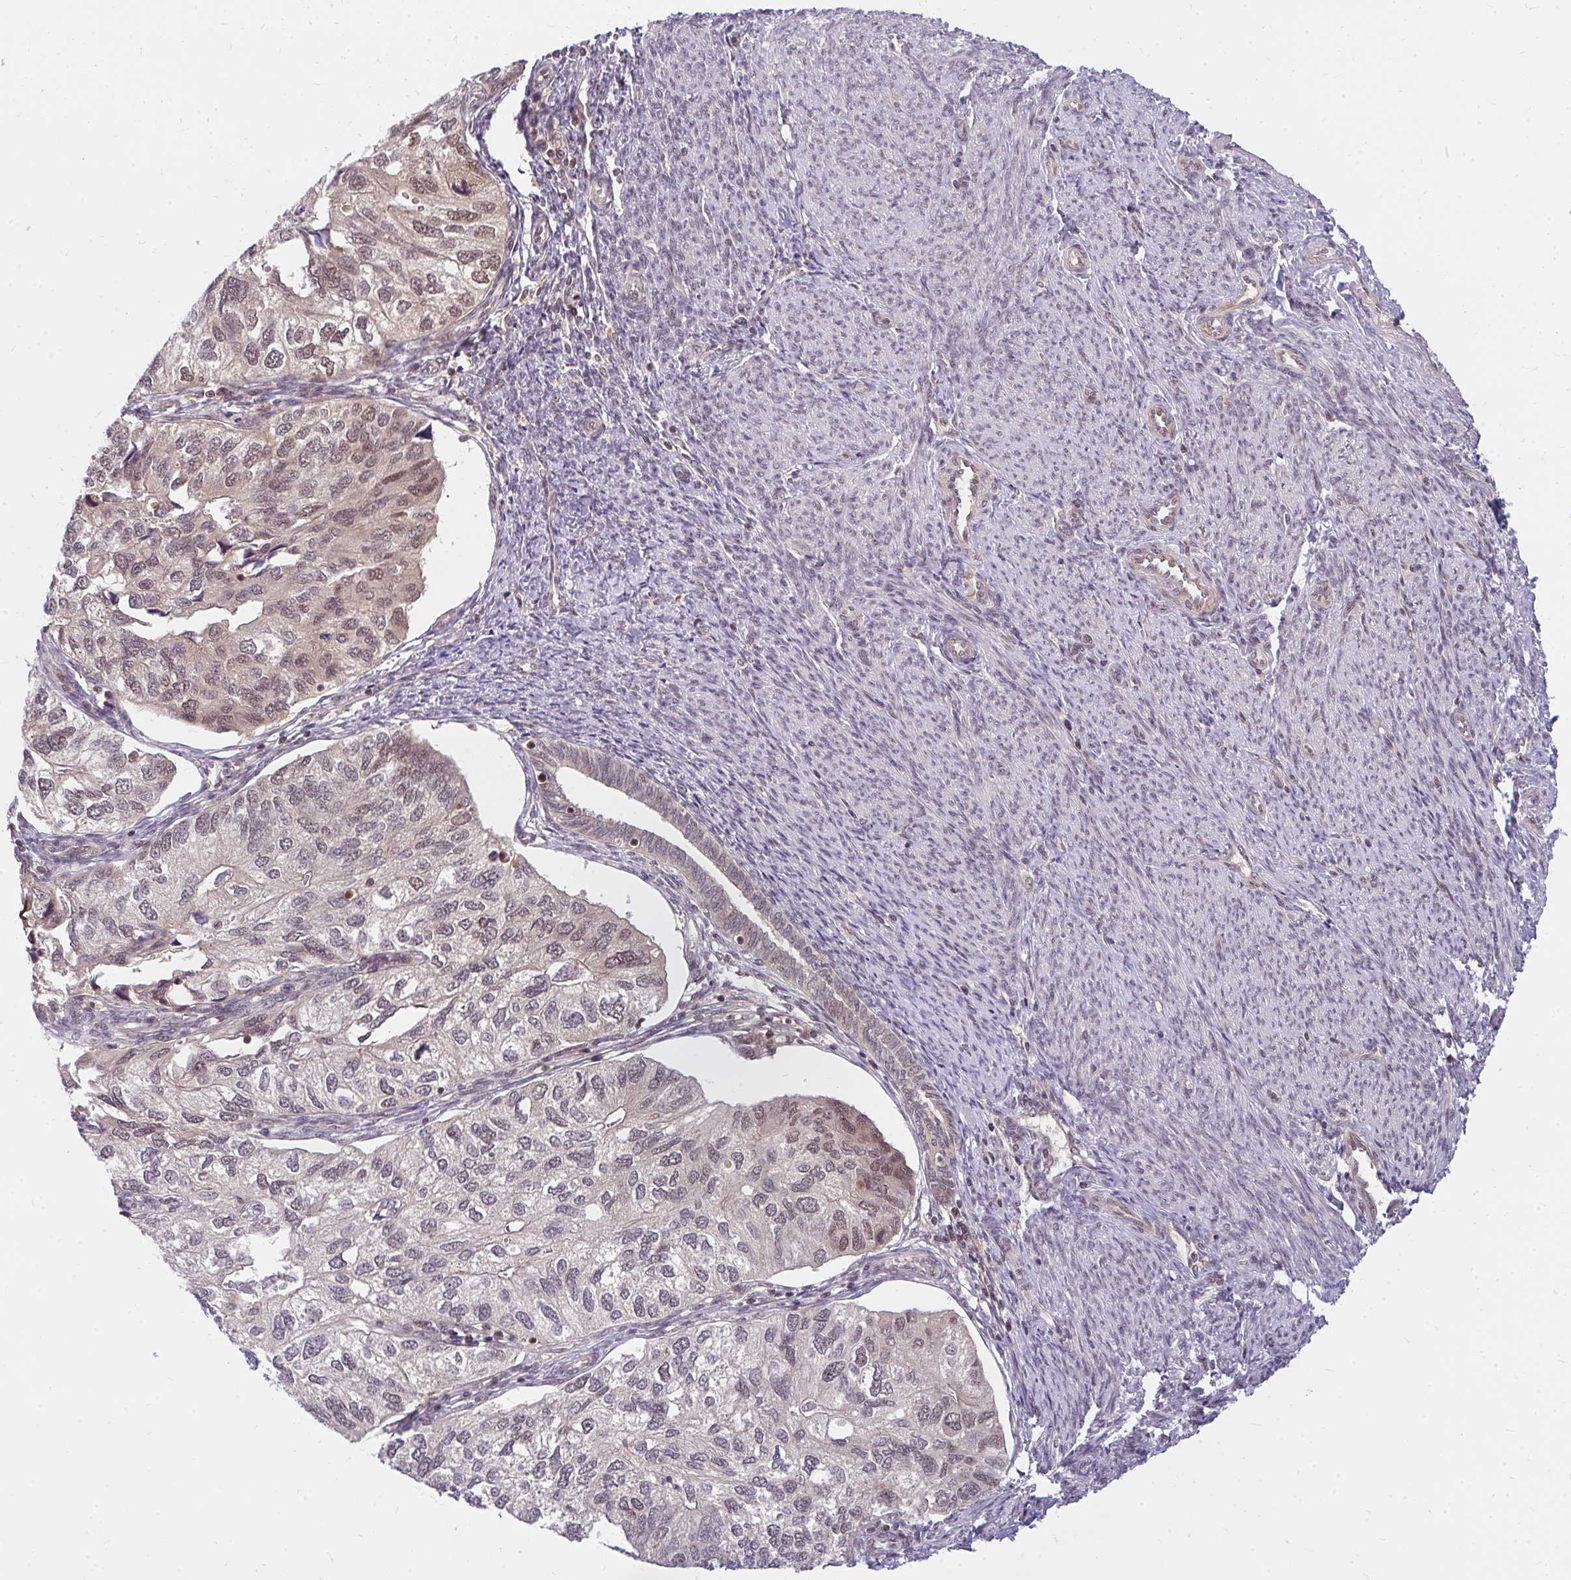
{"staining": {"intensity": "weak", "quantity": "25%-75%", "location": "nuclear"}, "tissue": "endometrial cancer", "cell_type": "Tumor cells", "image_type": "cancer", "snomed": [{"axis": "morphology", "description": "Carcinoma, NOS"}, {"axis": "topography", "description": "Uterus"}], "caption": "Protein analysis of carcinoma (endometrial) tissue shows weak nuclear positivity in about 25%-75% of tumor cells.", "gene": "GTF3C6", "patient": {"sex": "female", "age": 76}}